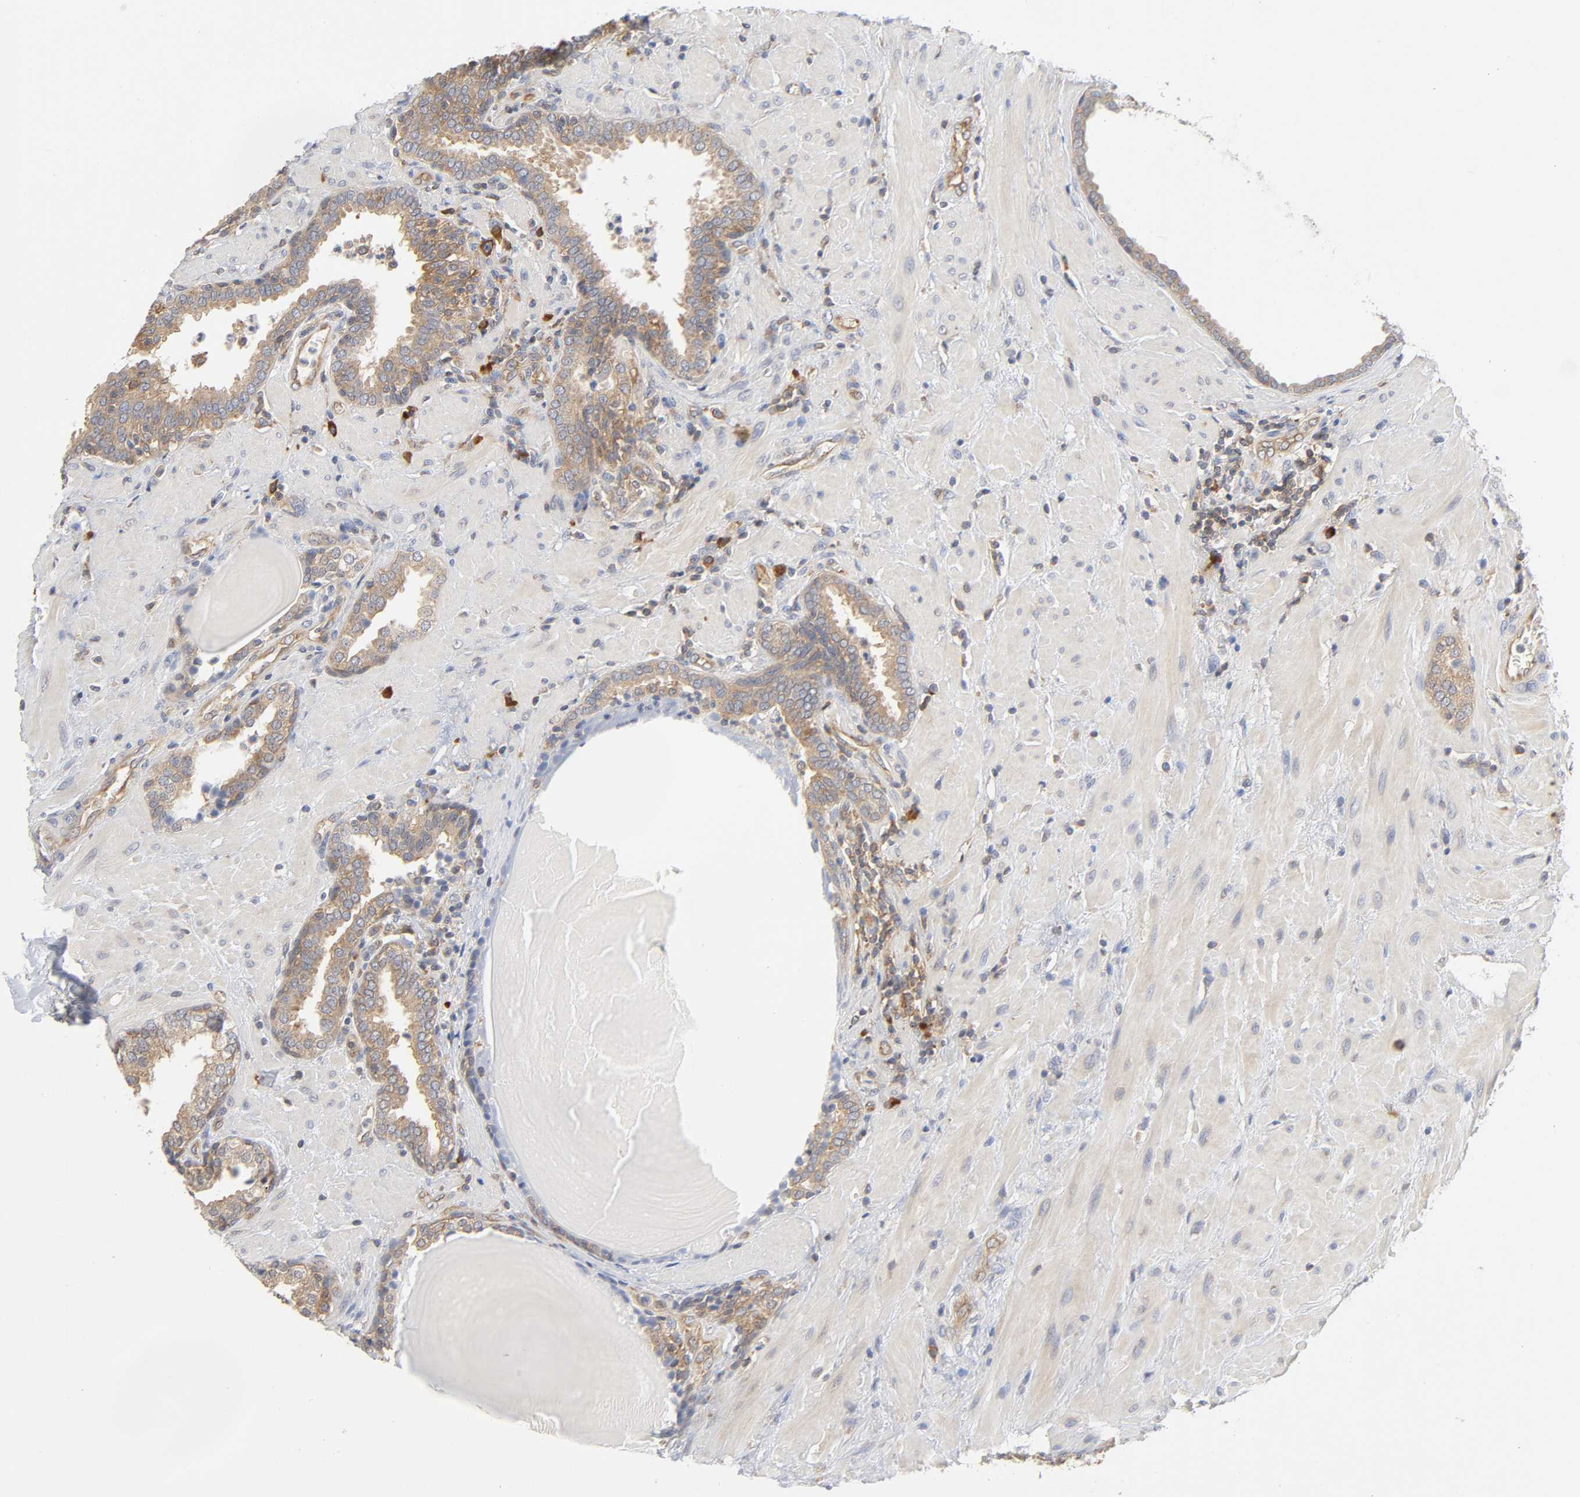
{"staining": {"intensity": "weak", "quantity": ">75%", "location": "cytoplasmic/membranous"}, "tissue": "prostate", "cell_type": "Glandular cells", "image_type": "normal", "snomed": [{"axis": "morphology", "description": "Normal tissue, NOS"}, {"axis": "topography", "description": "Prostate"}], "caption": "A brown stain shows weak cytoplasmic/membranous positivity of a protein in glandular cells of benign human prostate. (DAB (3,3'-diaminobenzidine) IHC with brightfield microscopy, high magnification).", "gene": "IQCJ", "patient": {"sex": "male", "age": 51}}